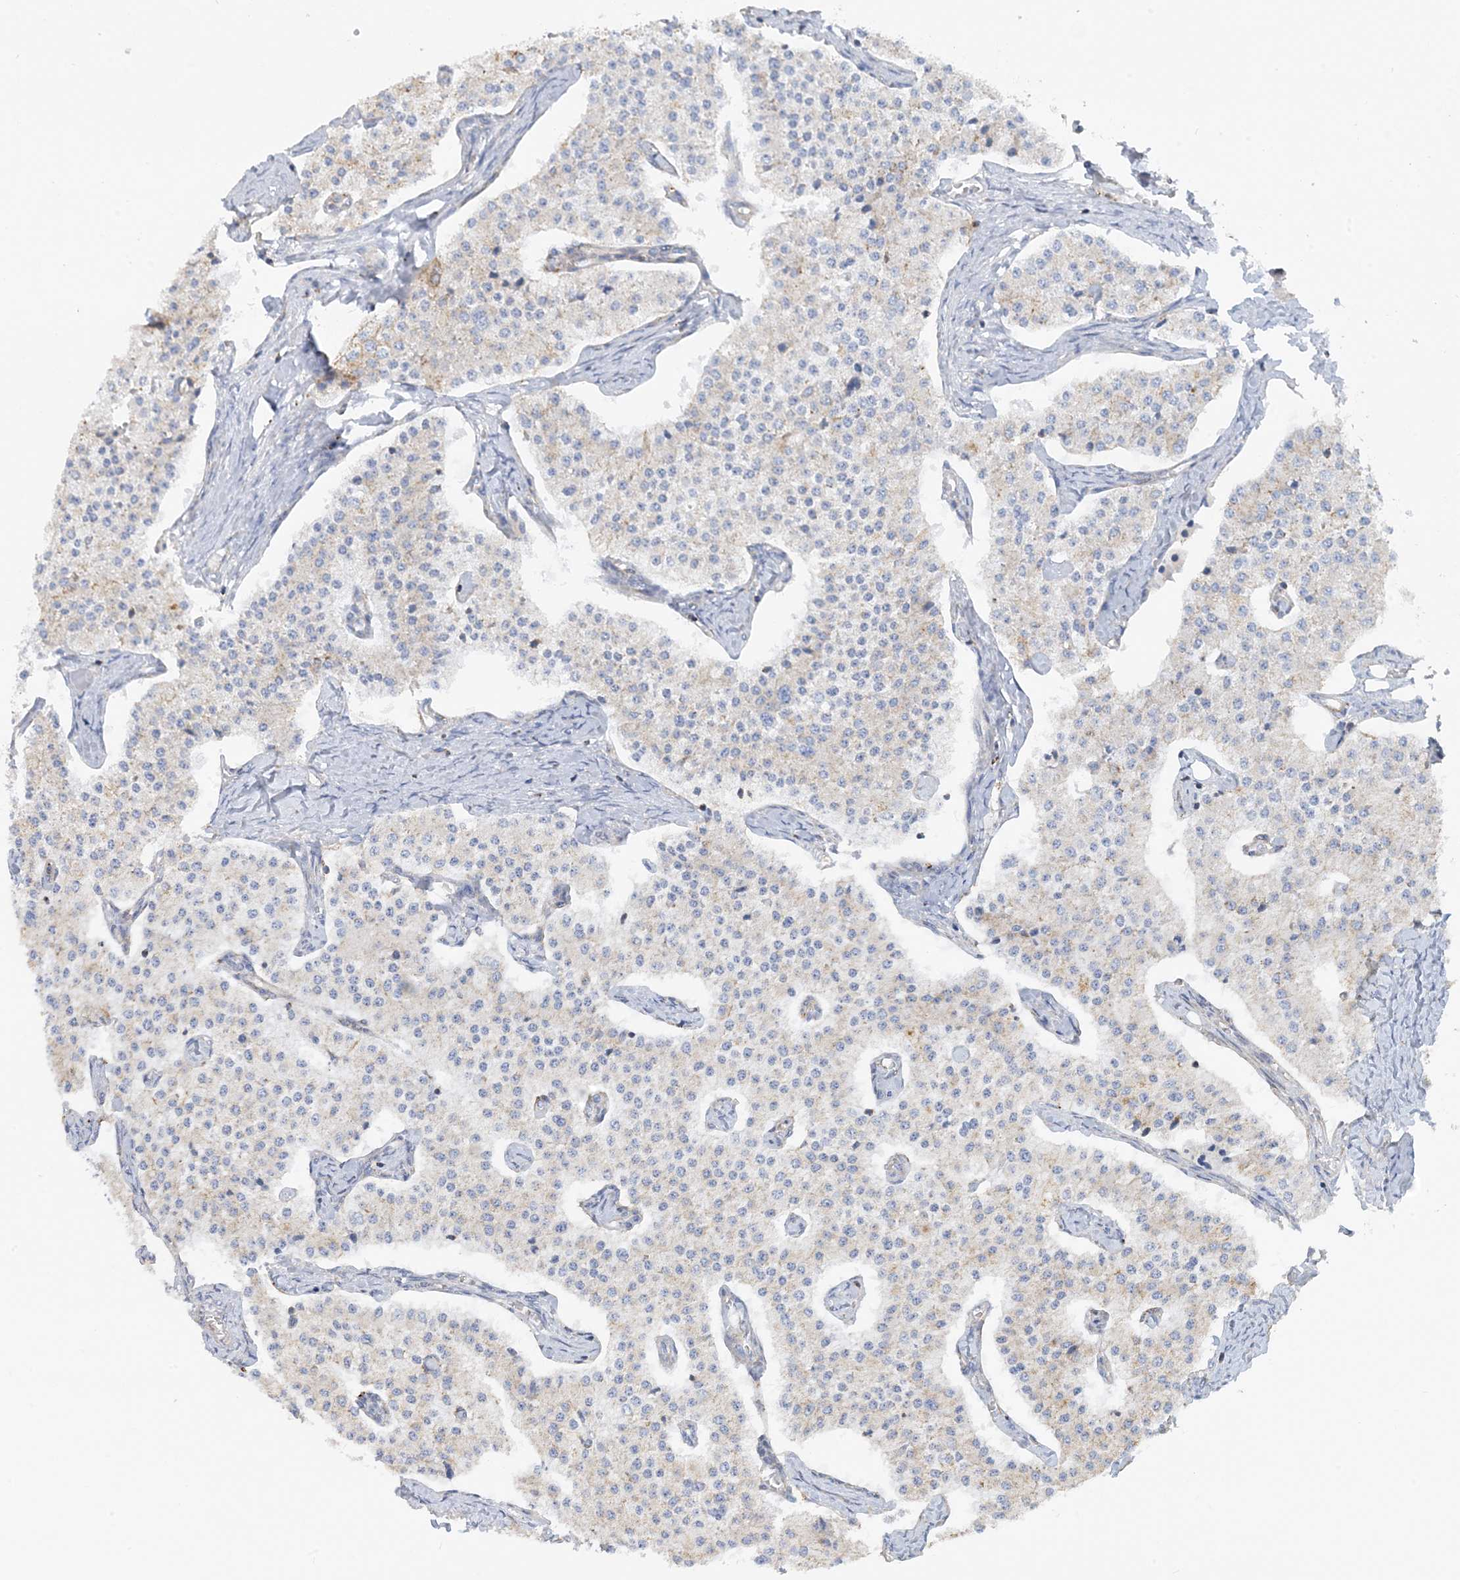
{"staining": {"intensity": "negative", "quantity": "none", "location": "none"}, "tissue": "carcinoid", "cell_type": "Tumor cells", "image_type": "cancer", "snomed": [{"axis": "morphology", "description": "Carcinoid, malignant, NOS"}, {"axis": "topography", "description": "Colon"}], "caption": "Protein analysis of carcinoid (malignant) demonstrates no significant staining in tumor cells. (Stains: DAB immunohistochemistry with hematoxylin counter stain, Microscopy: brightfield microscopy at high magnification).", "gene": "CALHM5", "patient": {"sex": "female", "age": 52}}